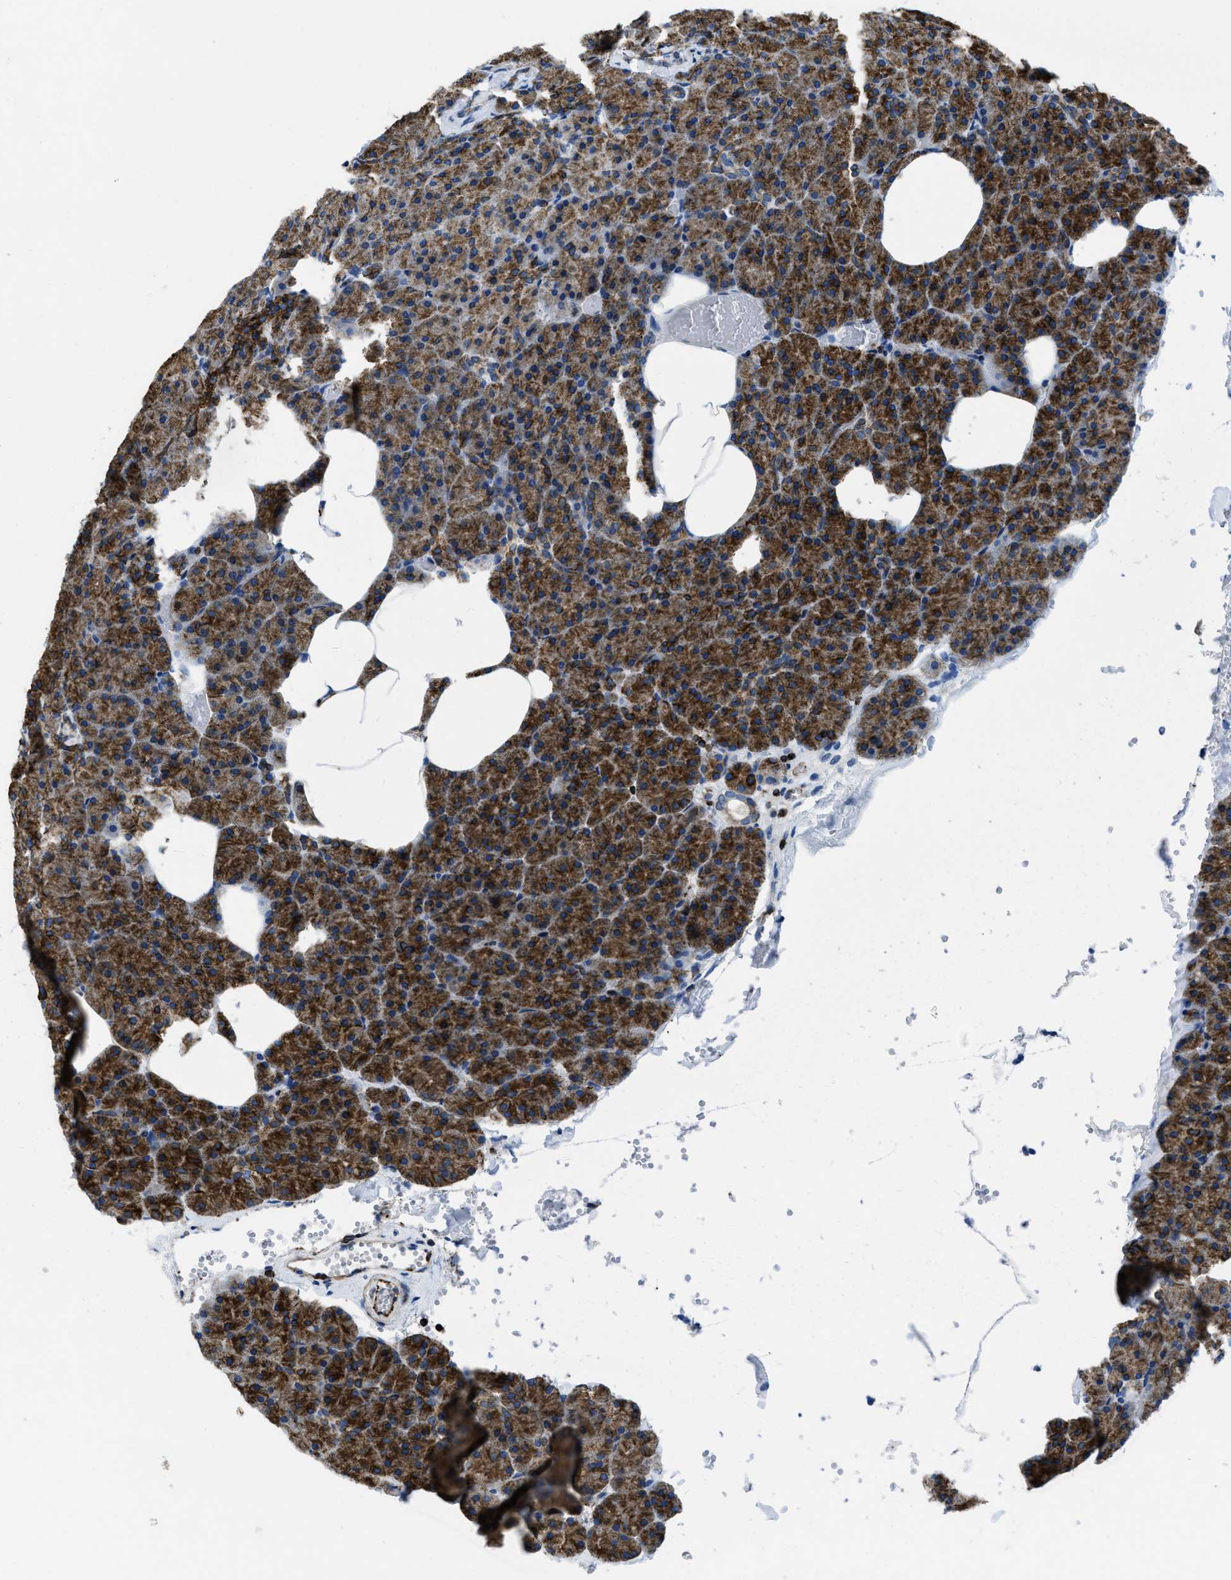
{"staining": {"intensity": "strong", "quantity": "25%-75%", "location": "cytoplasmic/membranous"}, "tissue": "pancreas", "cell_type": "Exocrine glandular cells", "image_type": "normal", "snomed": [{"axis": "morphology", "description": "Normal tissue, NOS"}, {"axis": "morphology", "description": "Carcinoid, malignant, NOS"}, {"axis": "topography", "description": "Pancreas"}], "caption": "Exocrine glandular cells exhibit high levels of strong cytoplasmic/membranous positivity in approximately 25%-75% of cells in unremarkable human pancreas.", "gene": "ITGA3", "patient": {"sex": "female", "age": 35}}